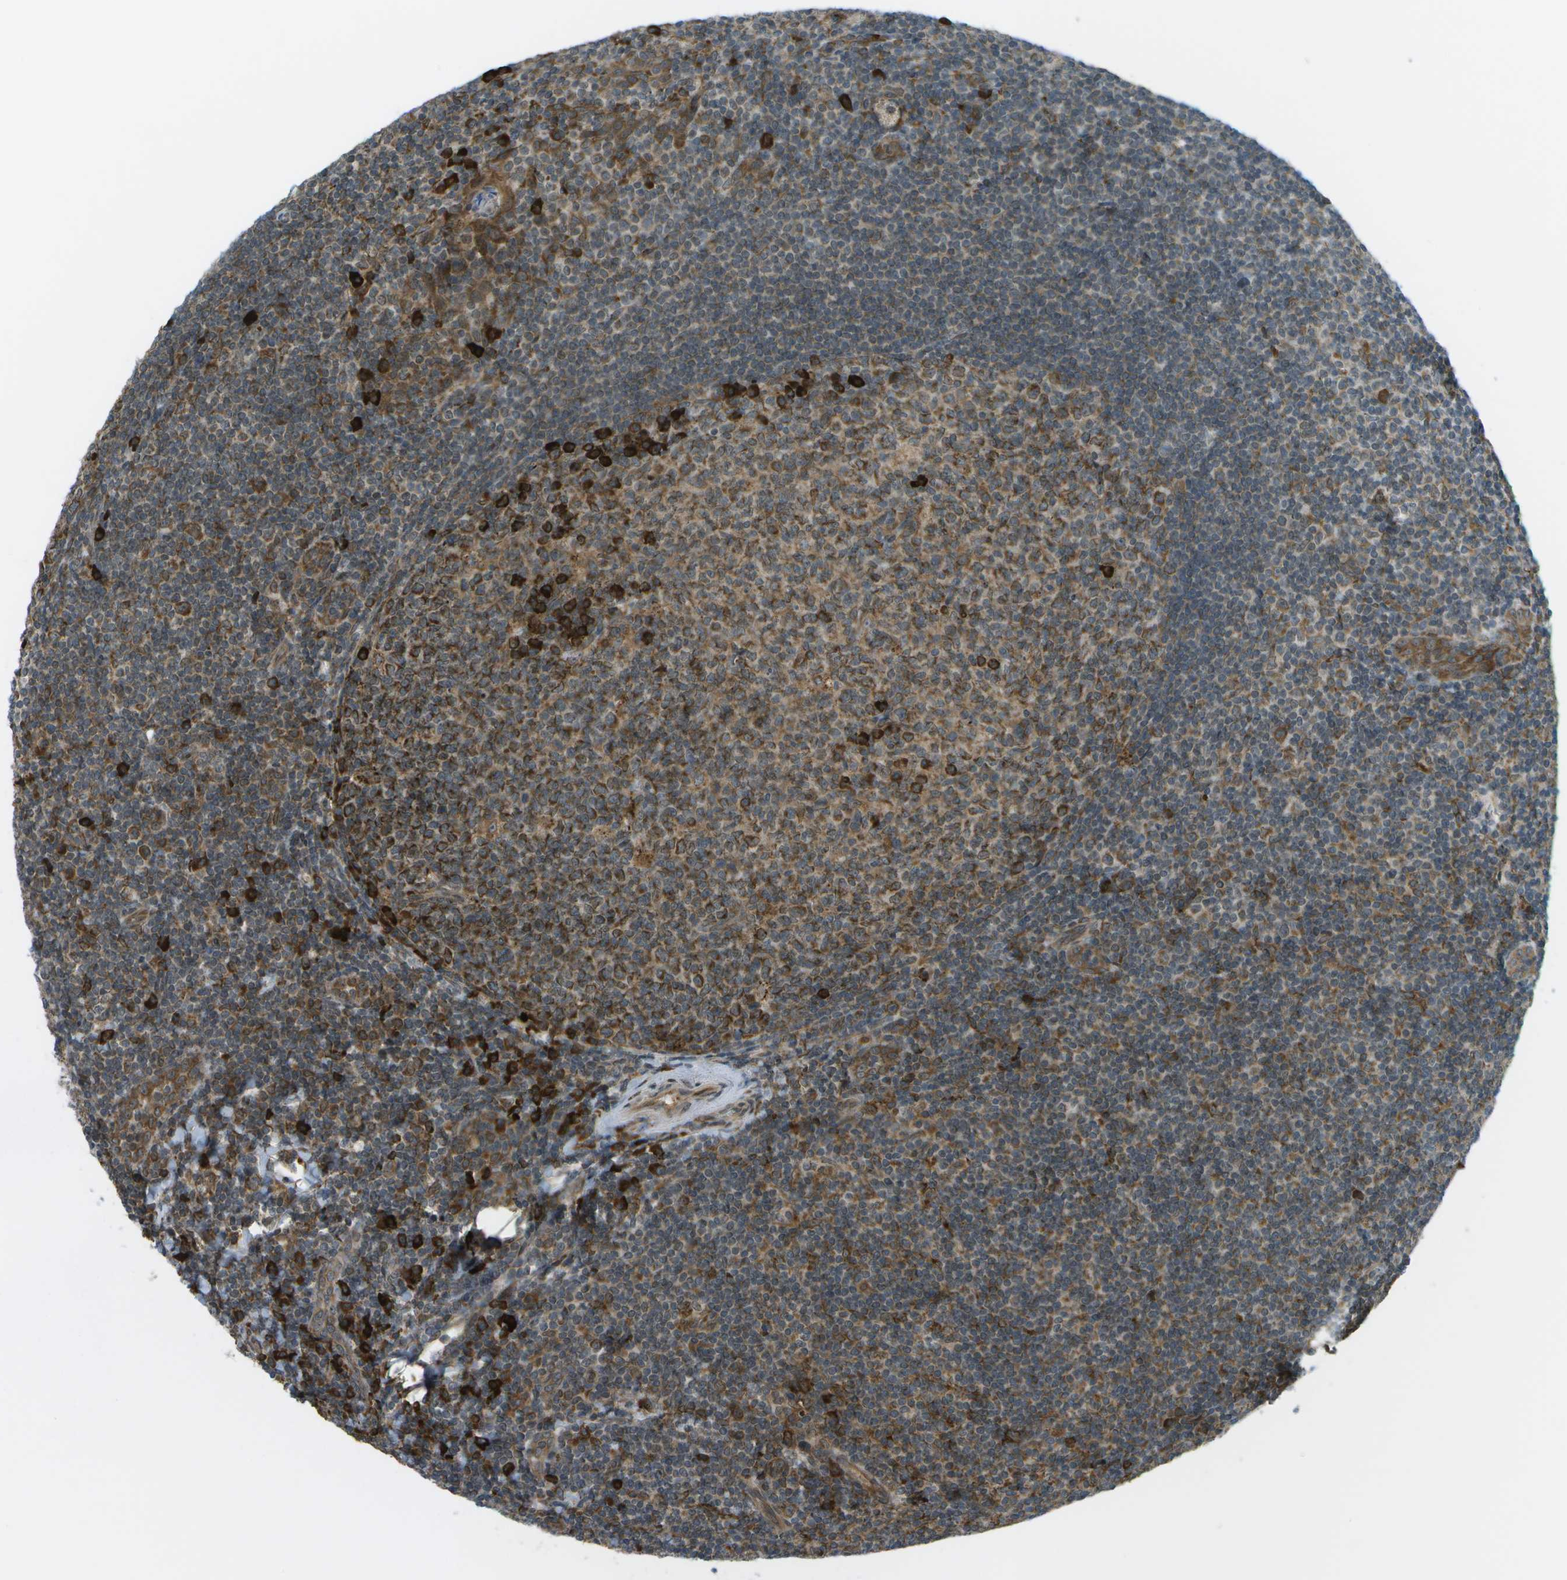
{"staining": {"intensity": "strong", "quantity": "25%-75%", "location": "cytoplasmic/membranous"}, "tissue": "tonsil", "cell_type": "Germinal center cells", "image_type": "normal", "snomed": [{"axis": "morphology", "description": "Normal tissue, NOS"}, {"axis": "topography", "description": "Tonsil"}], "caption": "Benign tonsil demonstrates strong cytoplasmic/membranous staining in approximately 25%-75% of germinal center cells, visualized by immunohistochemistry.", "gene": "USP30", "patient": {"sex": "male", "age": 37}}